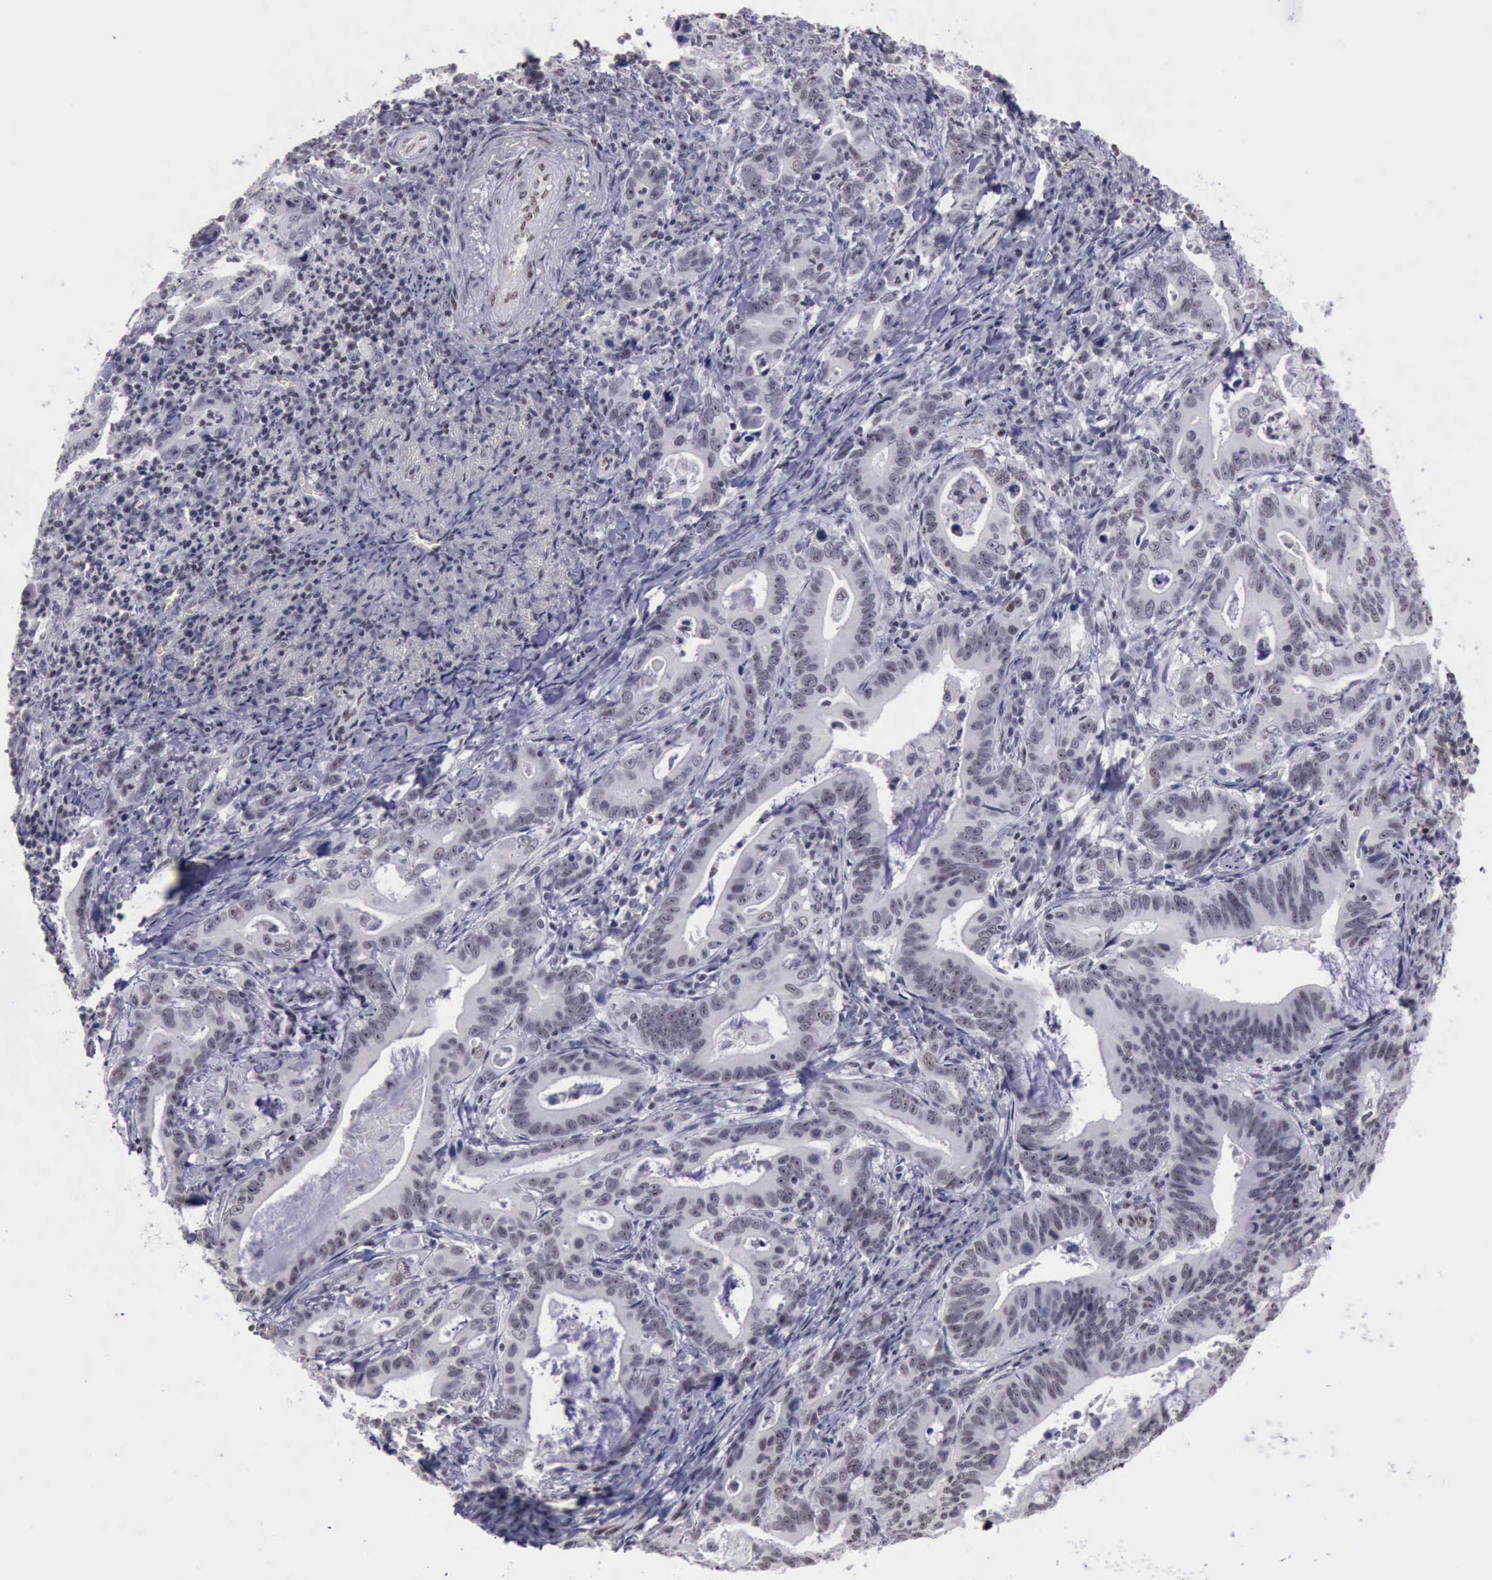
{"staining": {"intensity": "negative", "quantity": "none", "location": "none"}, "tissue": "stomach cancer", "cell_type": "Tumor cells", "image_type": "cancer", "snomed": [{"axis": "morphology", "description": "Adenocarcinoma, NOS"}, {"axis": "topography", "description": "Stomach, upper"}], "caption": "IHC image of neoplastic tissue: stomach cancer stained with DAB (3,3'-diaminobenzidine) exhibits no significant protein positivity in tumor cells.", "gene": "YY1", "patient": {"sex": "male", "age": 63}}